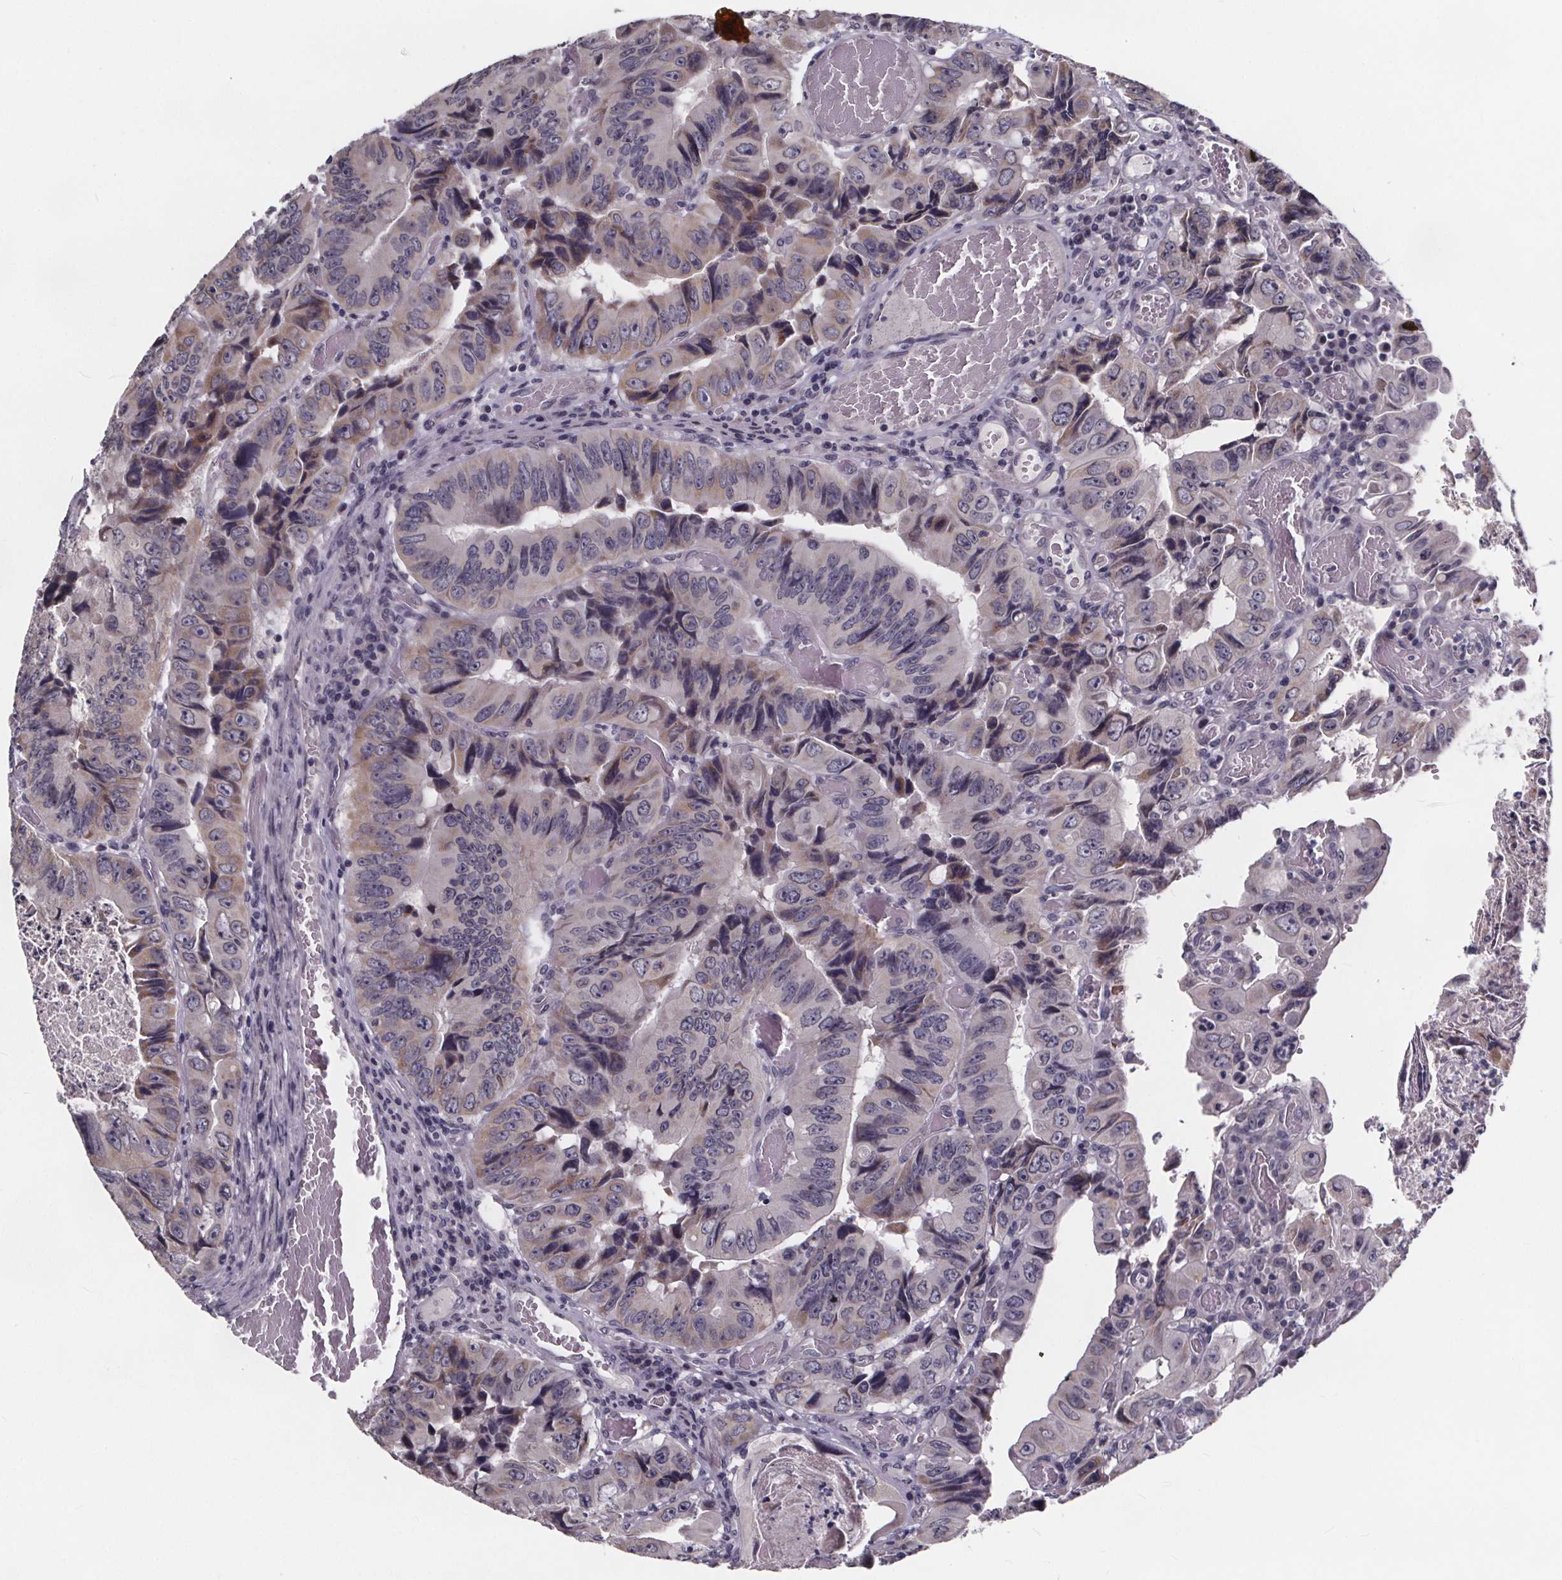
{"staining": {"intensity": "weak", "quantity": "<25%", "location": "cytoplasmic/membranous"}, "tissue": "colorectal cancer", "cell_type": "Tumor cells", "image_type": "cancer", "snomed": [{"axis": "morphology", "description": "Adenocarcinoma, NOS"}, {"axis": "topography", "description": "Colon"}], "caption": "This is a photomicrograph of immunohistochemistry (IHC) staining of colorectal cancer (adenocarcinoma), which shows no staining in tumor cells.", "gene": "FAM181B", "patient": {"sex": "female", "age": 84}}